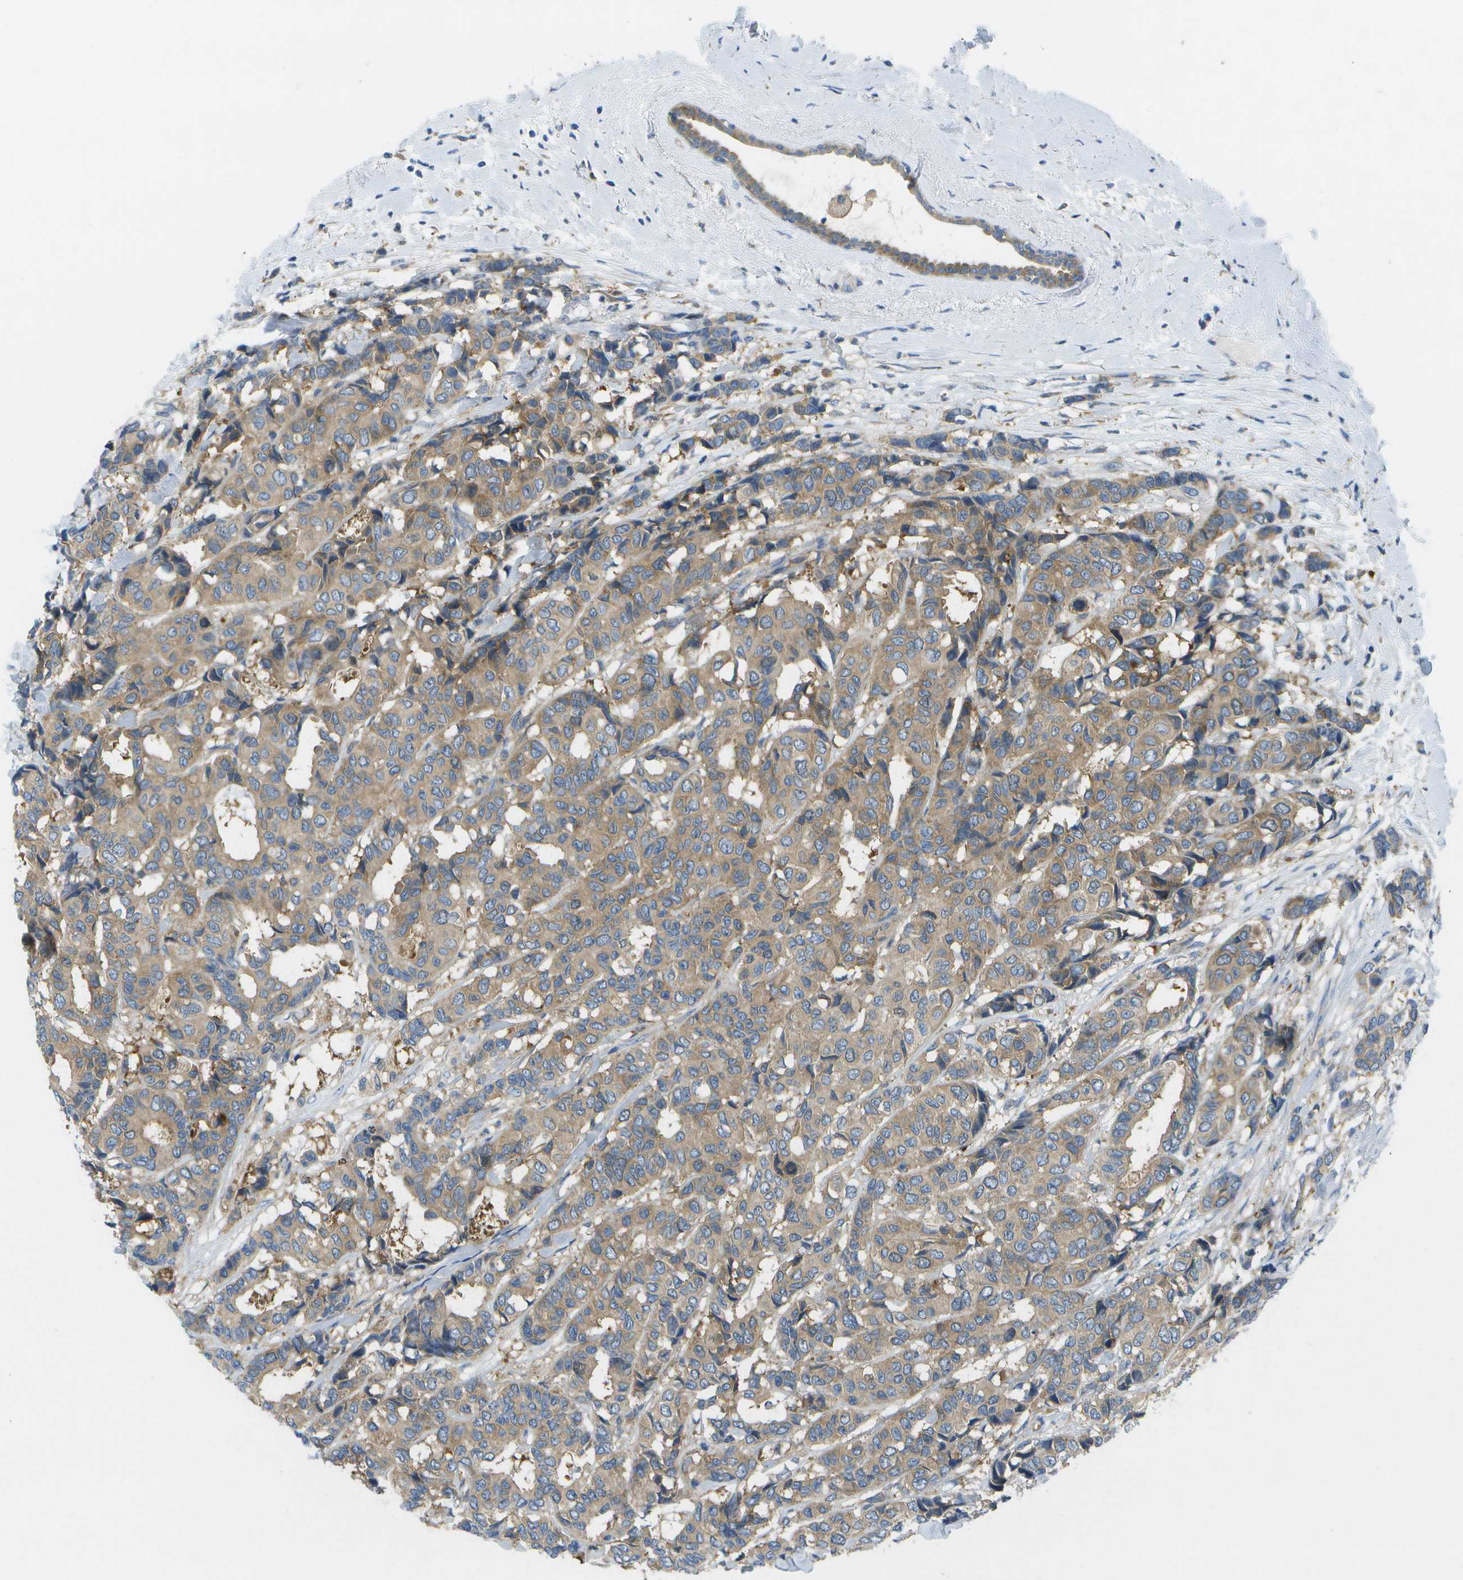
{"staining": {"intensity": "moderate", "quantity": ">75%", "location": "cytoplasmic/membranous"}, "tissue": "breast cancer", "cell_type": "Tumor cells", "image_type": "cancer", "snomed": [{"axis": "morphology", "description": "Duct carcinoma"}, {"axis": "topography", "description": "Breast"}], "caption": "The immunohistochemical stain labels moderate cytoplasmic/membranous expression in tumor cells of breast cancer tissue.", "gene": "WNK2", "patient": {"sex": "female", "age": 87}}